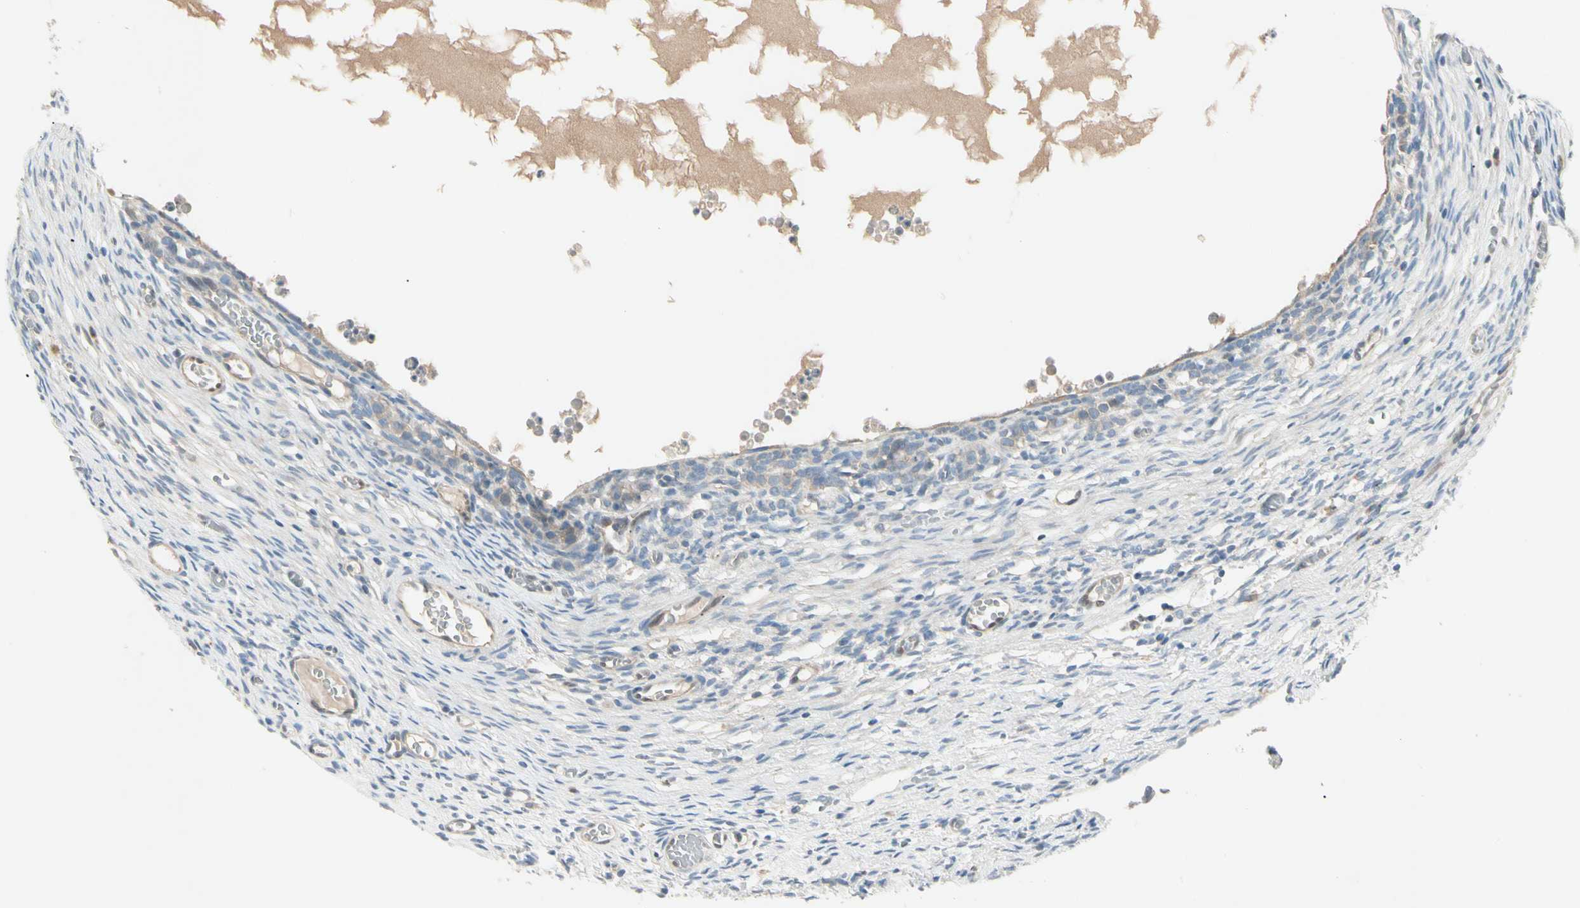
{"staining": {"intensity": "negative", "quantity": "none", "location": "none"}, "tissue": "ovary", "cell_type": "Ovarian stroma cells", "image_type": "normal", "snomed": [{"axis": "morphology", "description": "Normal tissue, NOS"}, {"axis": "topography", "description": "Ovary"}], "caption": "This is a image of immunohistochemistry staining of benign ovary, which shows no staining in ovarian stroma cells.", "gene": "IL1R1", "patient": {"sex": "female", "age": 35}}